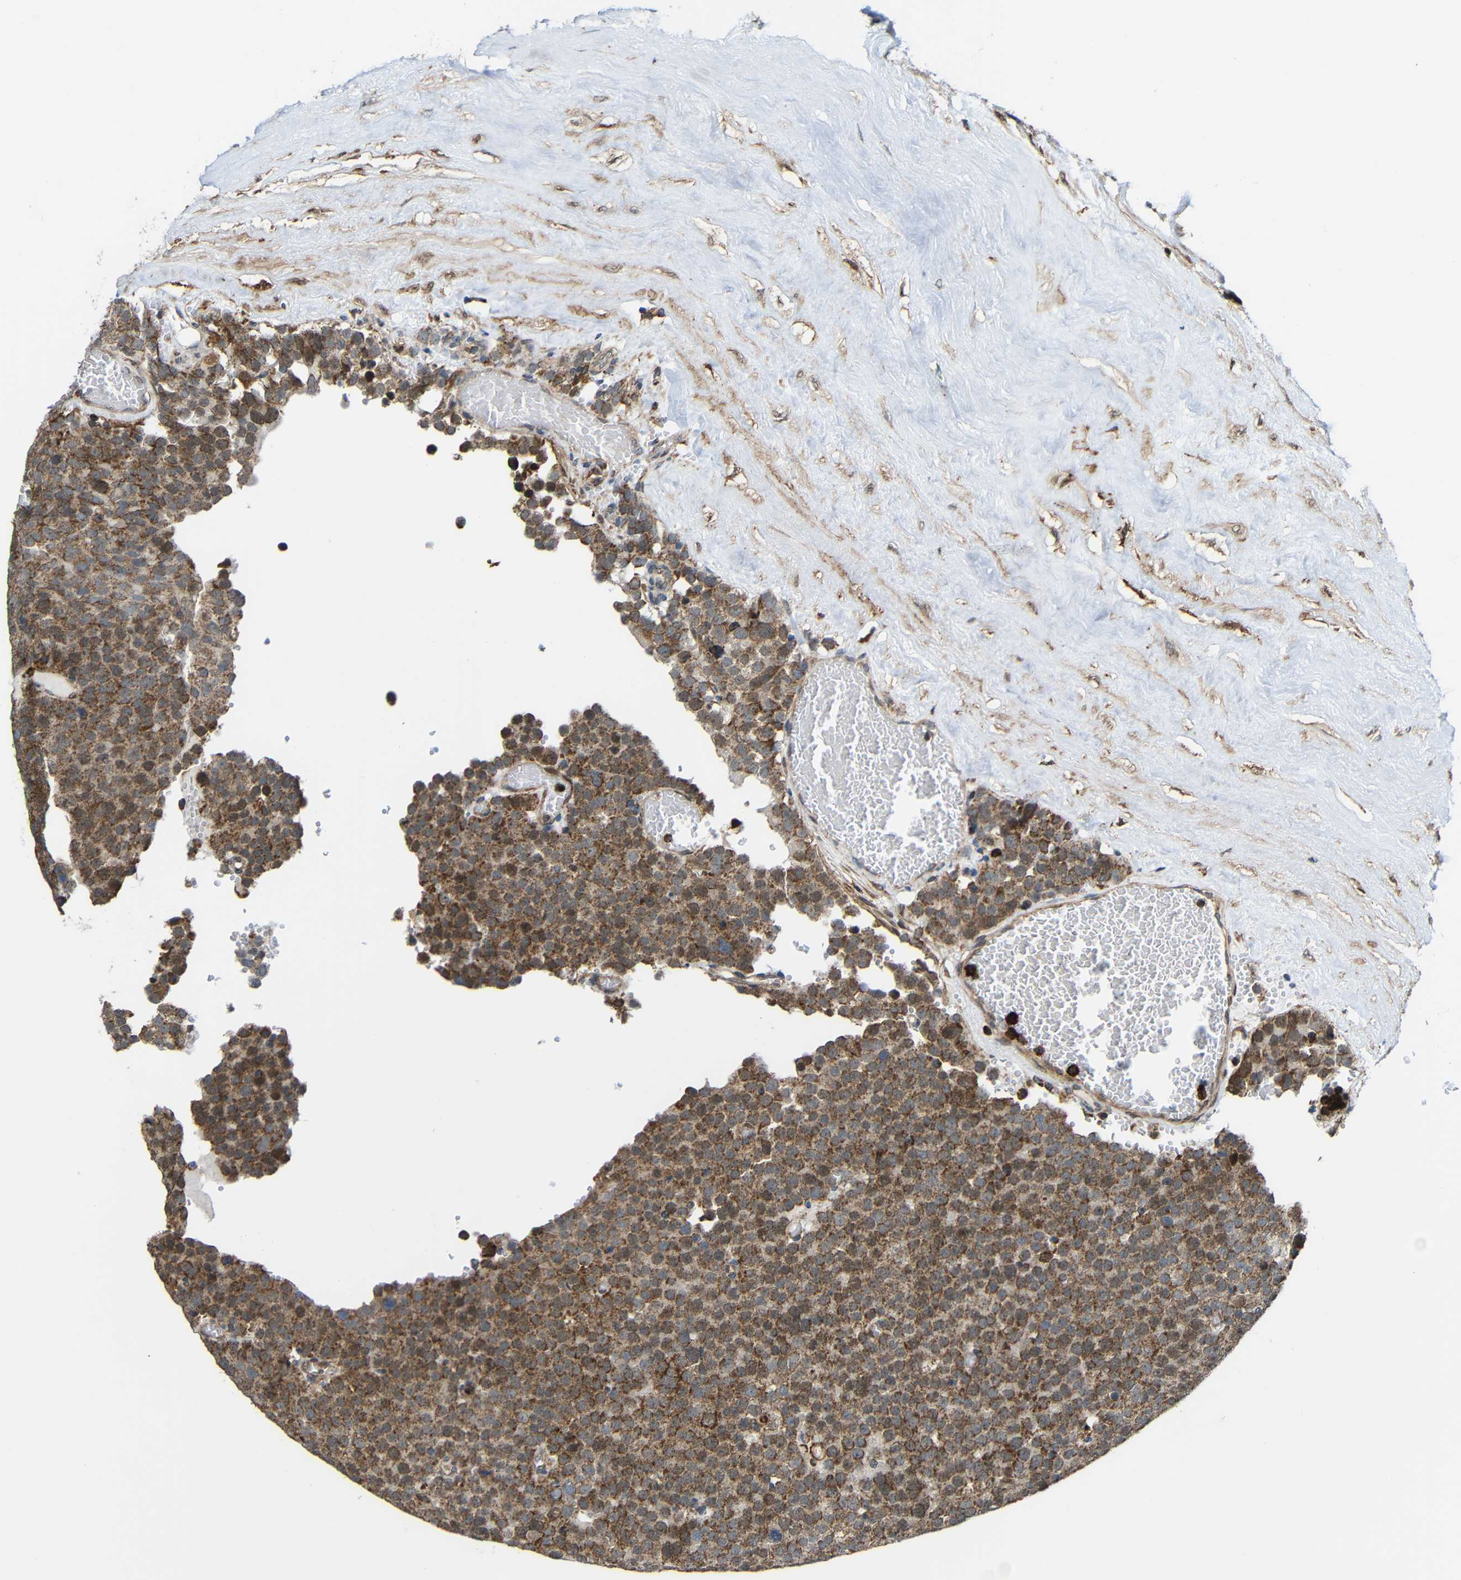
{"staining": {"intensity": "moderate", "quantity": ">75%", "location": "cytoplasmic/membranous"}, "tissue": "testis cancer", "cell_type": "Tumor cells", "image_type": "cancer", "snomed": [{"axis": "morphology", "description": "Normal tissue, NOS"}, {"axis": "morphology", "description": "Seminoma, NOS"}, {"axis": "topography", "description": "Testis"}], "caption": "DAB (3,3'-diaminobenzidine) immunohistochemical staining of human testis cancer (seminoma) reveals moderate cytoplasmic/membranous protein staining in about >75% of tumor cells.", "gene": "C1GALT1", "patient": {"sex": "male", "age": 71}}